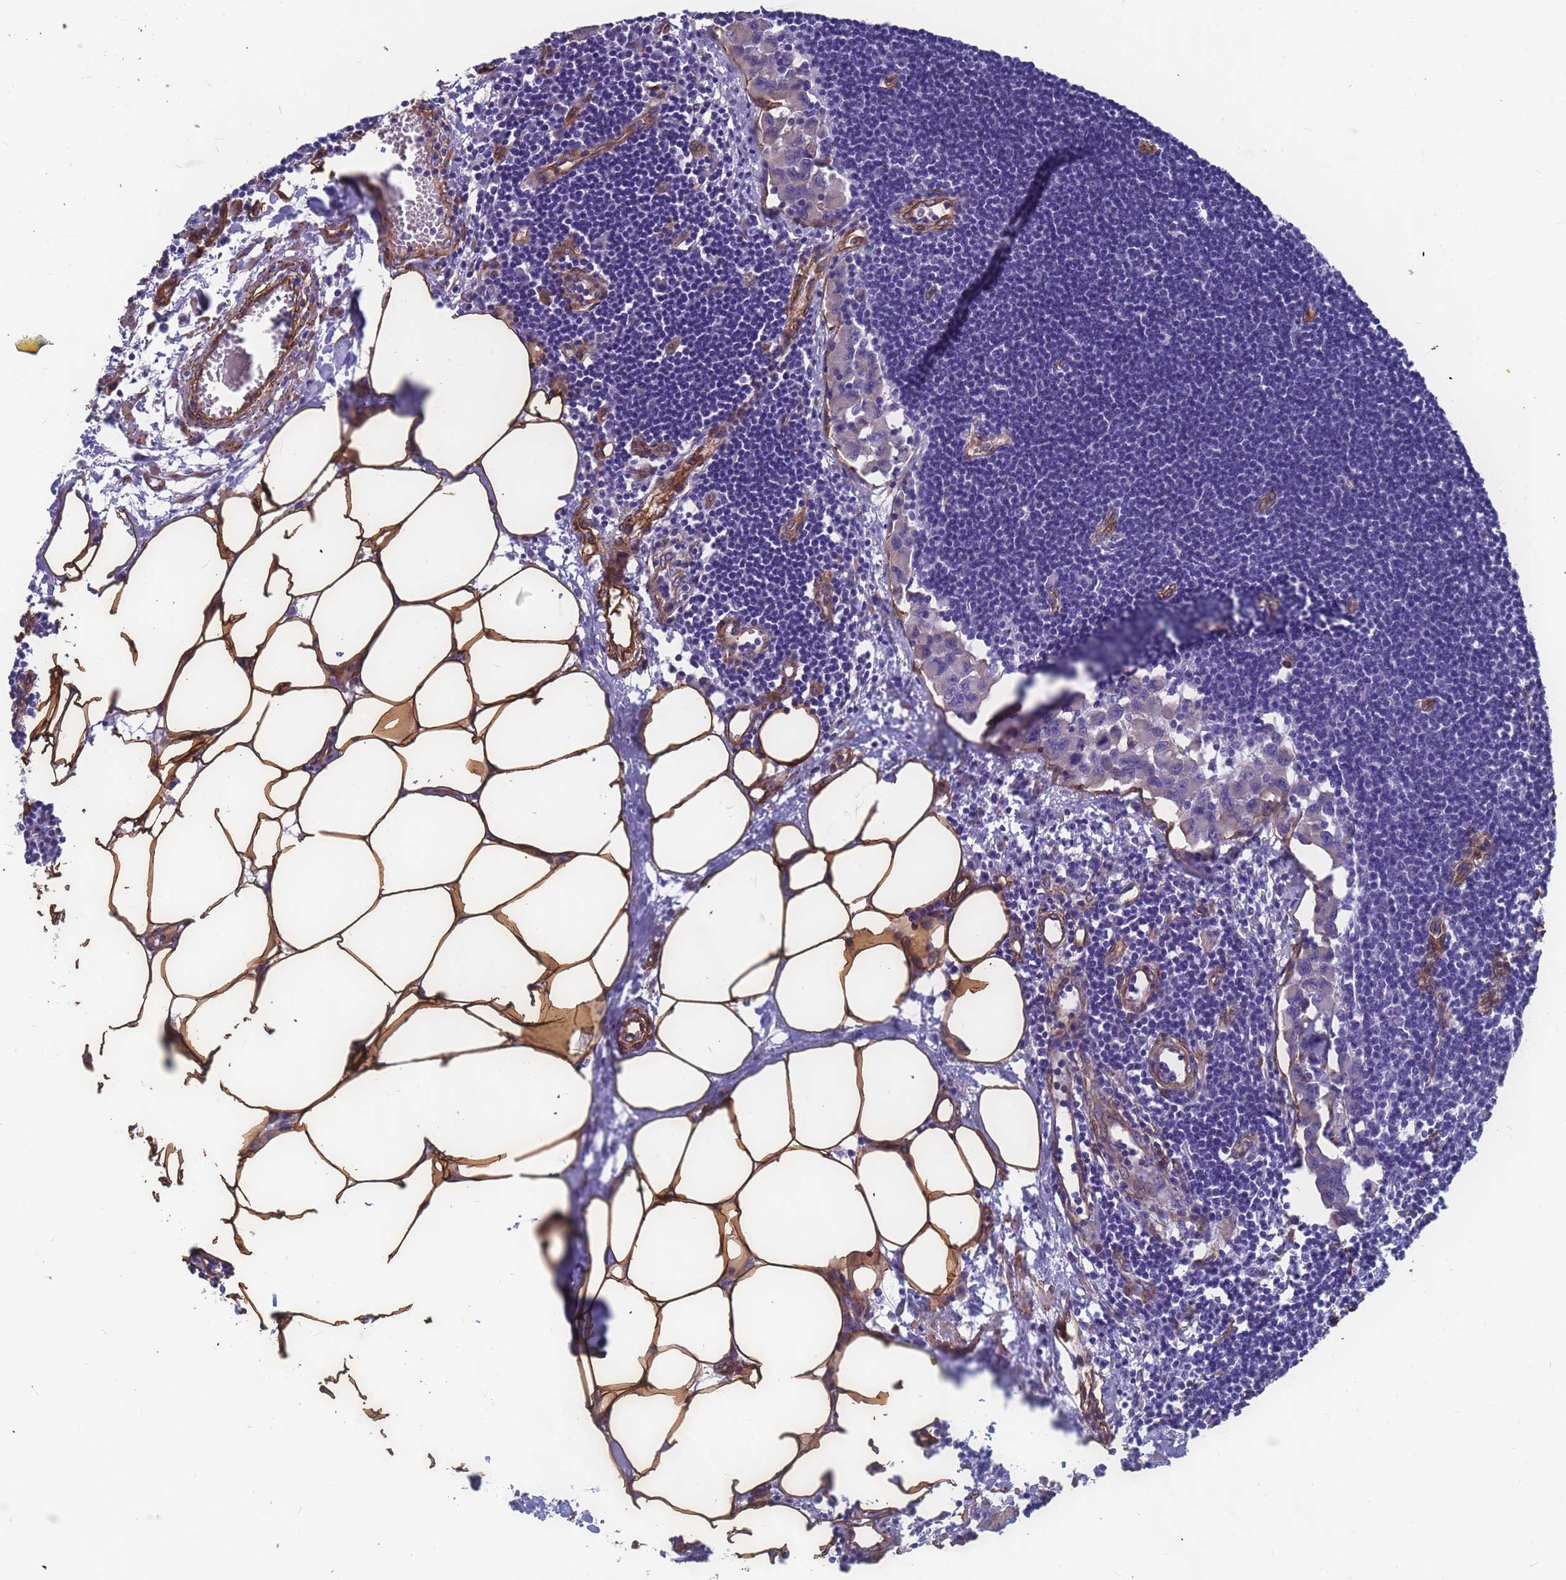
{"staining": {"intensity": "negative", "quantity": "none", "location": "none"}, "tissue": "lymph node", "cell_type": "Germinal center cells", "image_type": "normal", "snomed": [{"axis": "morphology", "description": "Normal tissue, NOS"}, {"axis": "morphology", "description": "Malignant melanoma, Metastatic site"}, {"axis": "topography", "description": "Lymph node"}], "caption": "A high-resolution micrograph shows IHC staining of normal lymph node, which demonstrates no significant expression in germinal center cells.", "gene": "EHD2", "patient": {"sex": "male", "age": 41}}